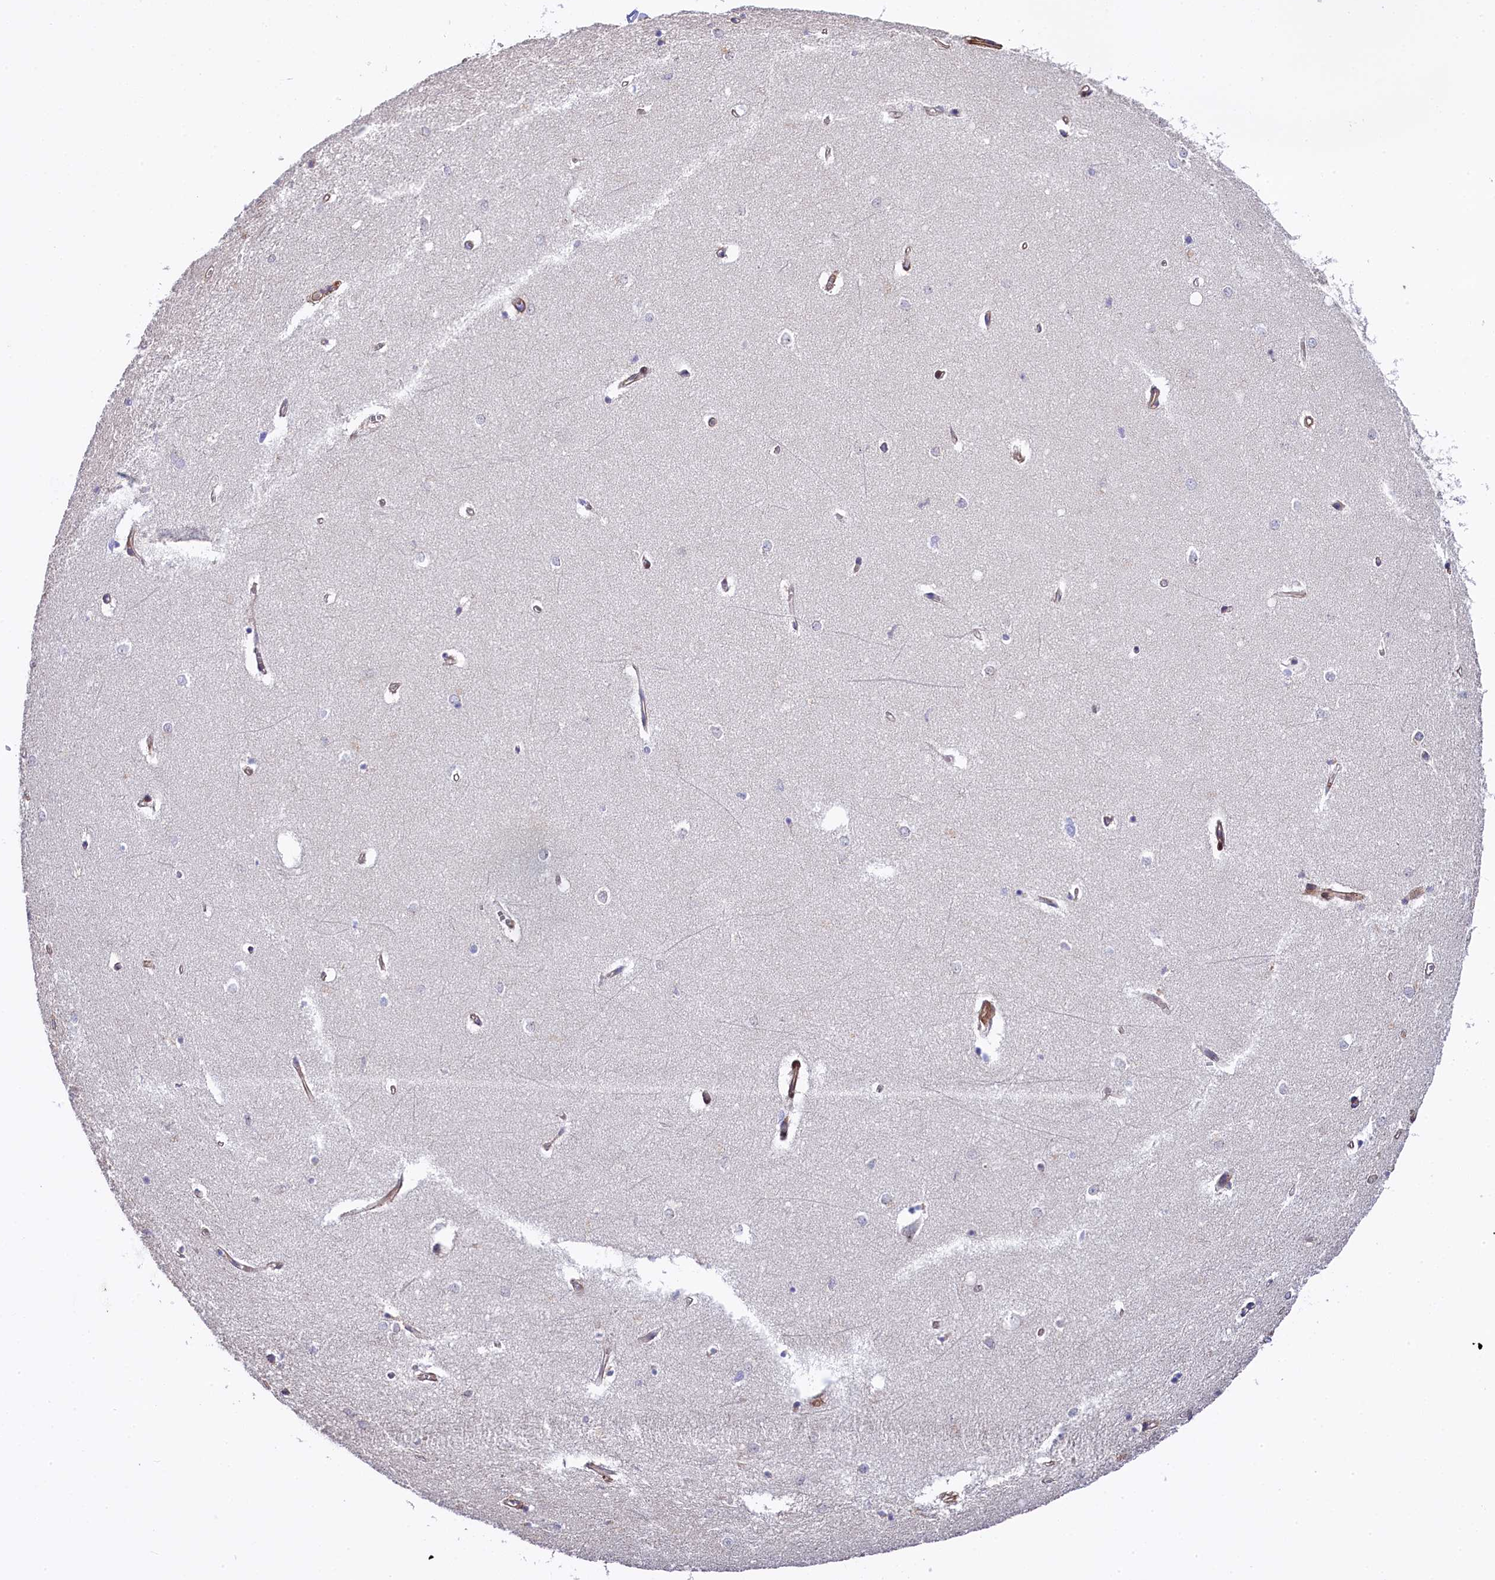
{"staining": {"intensity": "negative", "quantity": "none", "location": "none"}, "tissue": "hippocampus", "cell_type": "Glial cells", "image_type": "normal", "snomed": [{"axis": "morphology", "description": "Normal tissue, NOS"}, {"axis": "topography", "description": "Hippocampus"}], "caption": "This image is of unremarkable hippocampus stained with immunohistochemistry (IHC) to label a protein in brown with the nuclei are counter-stained blue. There is no positivity in glial cells.", "gene": "TGDS", "patient": {"sex": "female", "age": 64}}